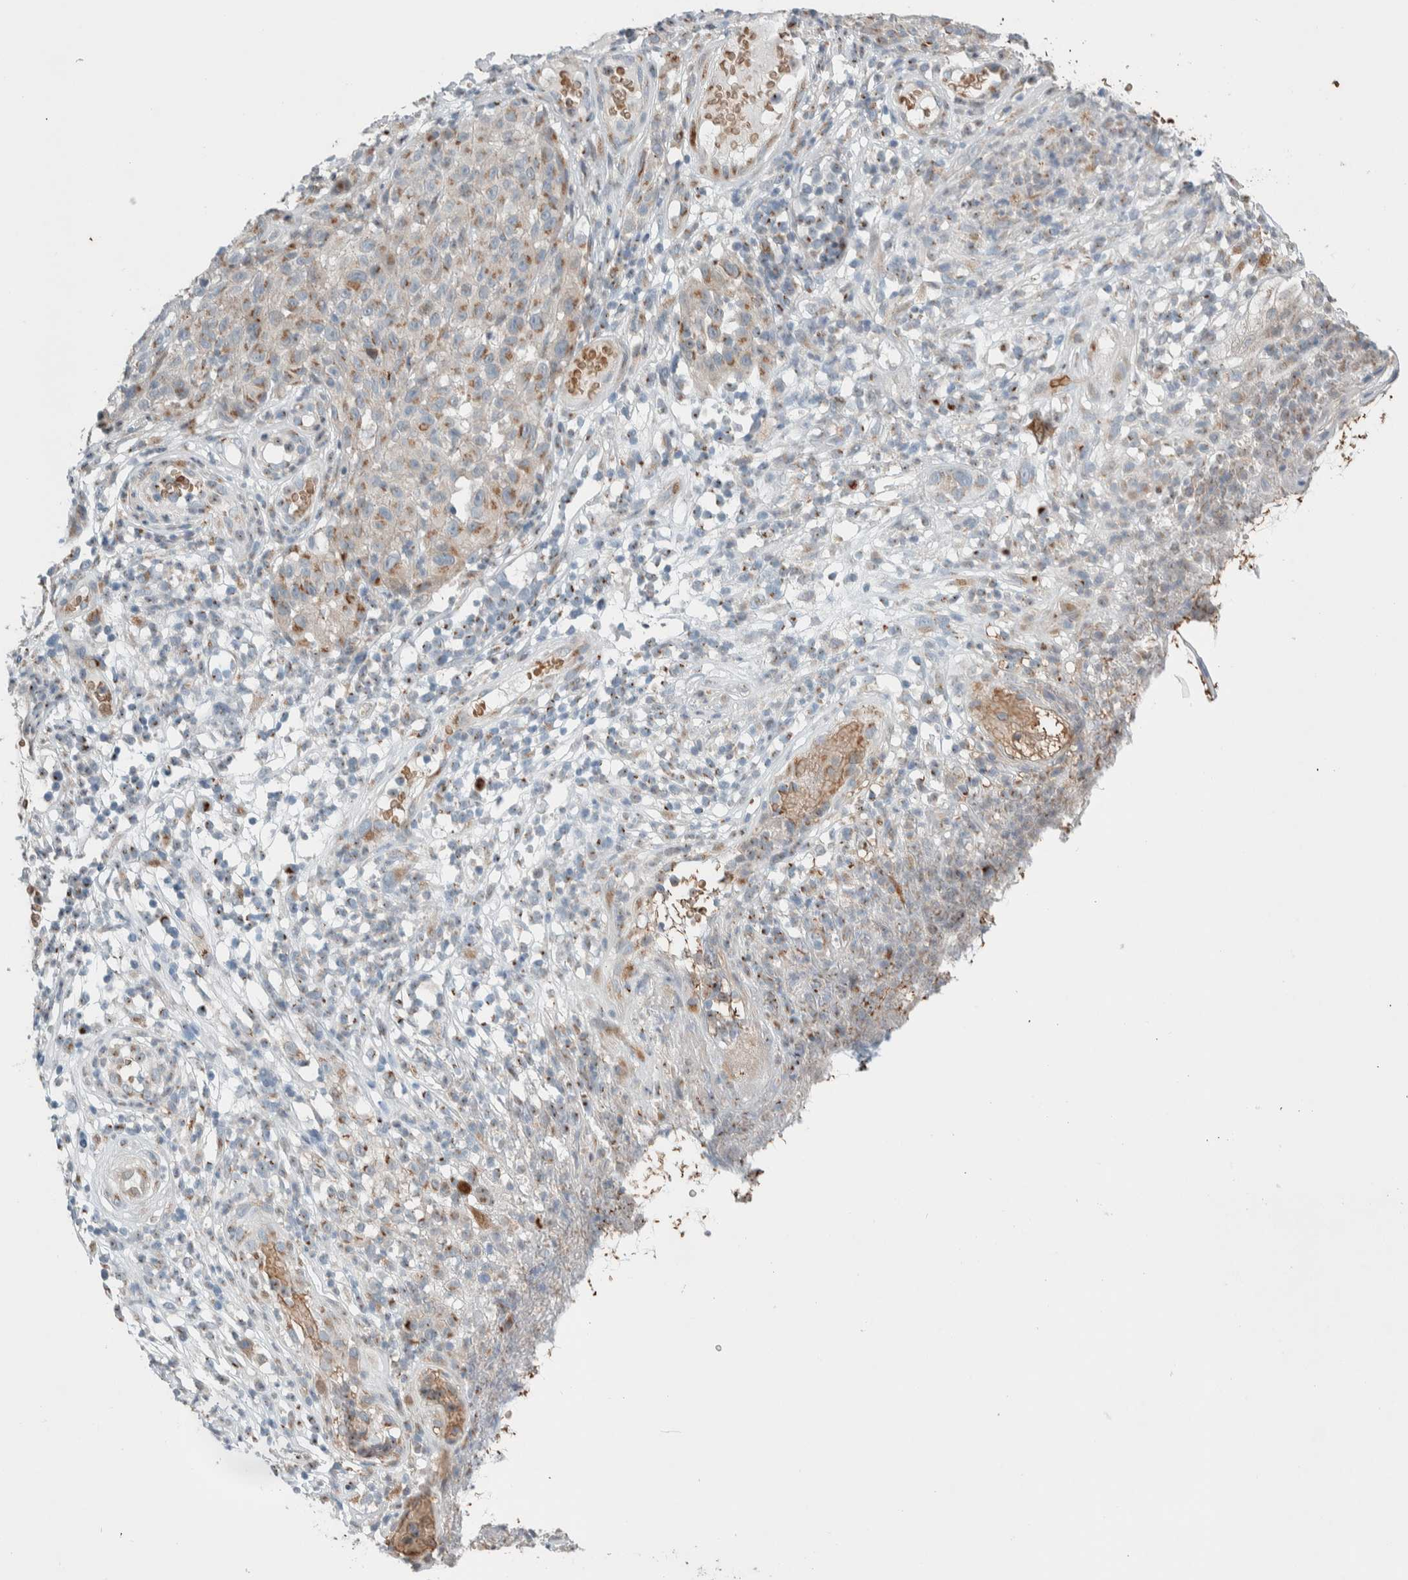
{"staining": {"intensity": "weak", "quantity": "25%-75%", "location": "cytoplasmic/membranous"}, "tissue": "melanoma", "cell_type": "Tumor cells", "image_type": "cancer", "snomed": [{"axis": "morphology", "description": "Malignant melanoma, NOS"}, {"axis": "topography", "description": "Skin"}], "caption": "Melanoma stained for a protein (brown) exhibits weak cytoplasmic/membranous positive staining in about 25%-75% of tumor cells.", "gene": "SLC38A10", "patient": {"sex": "female", "age": 82}}